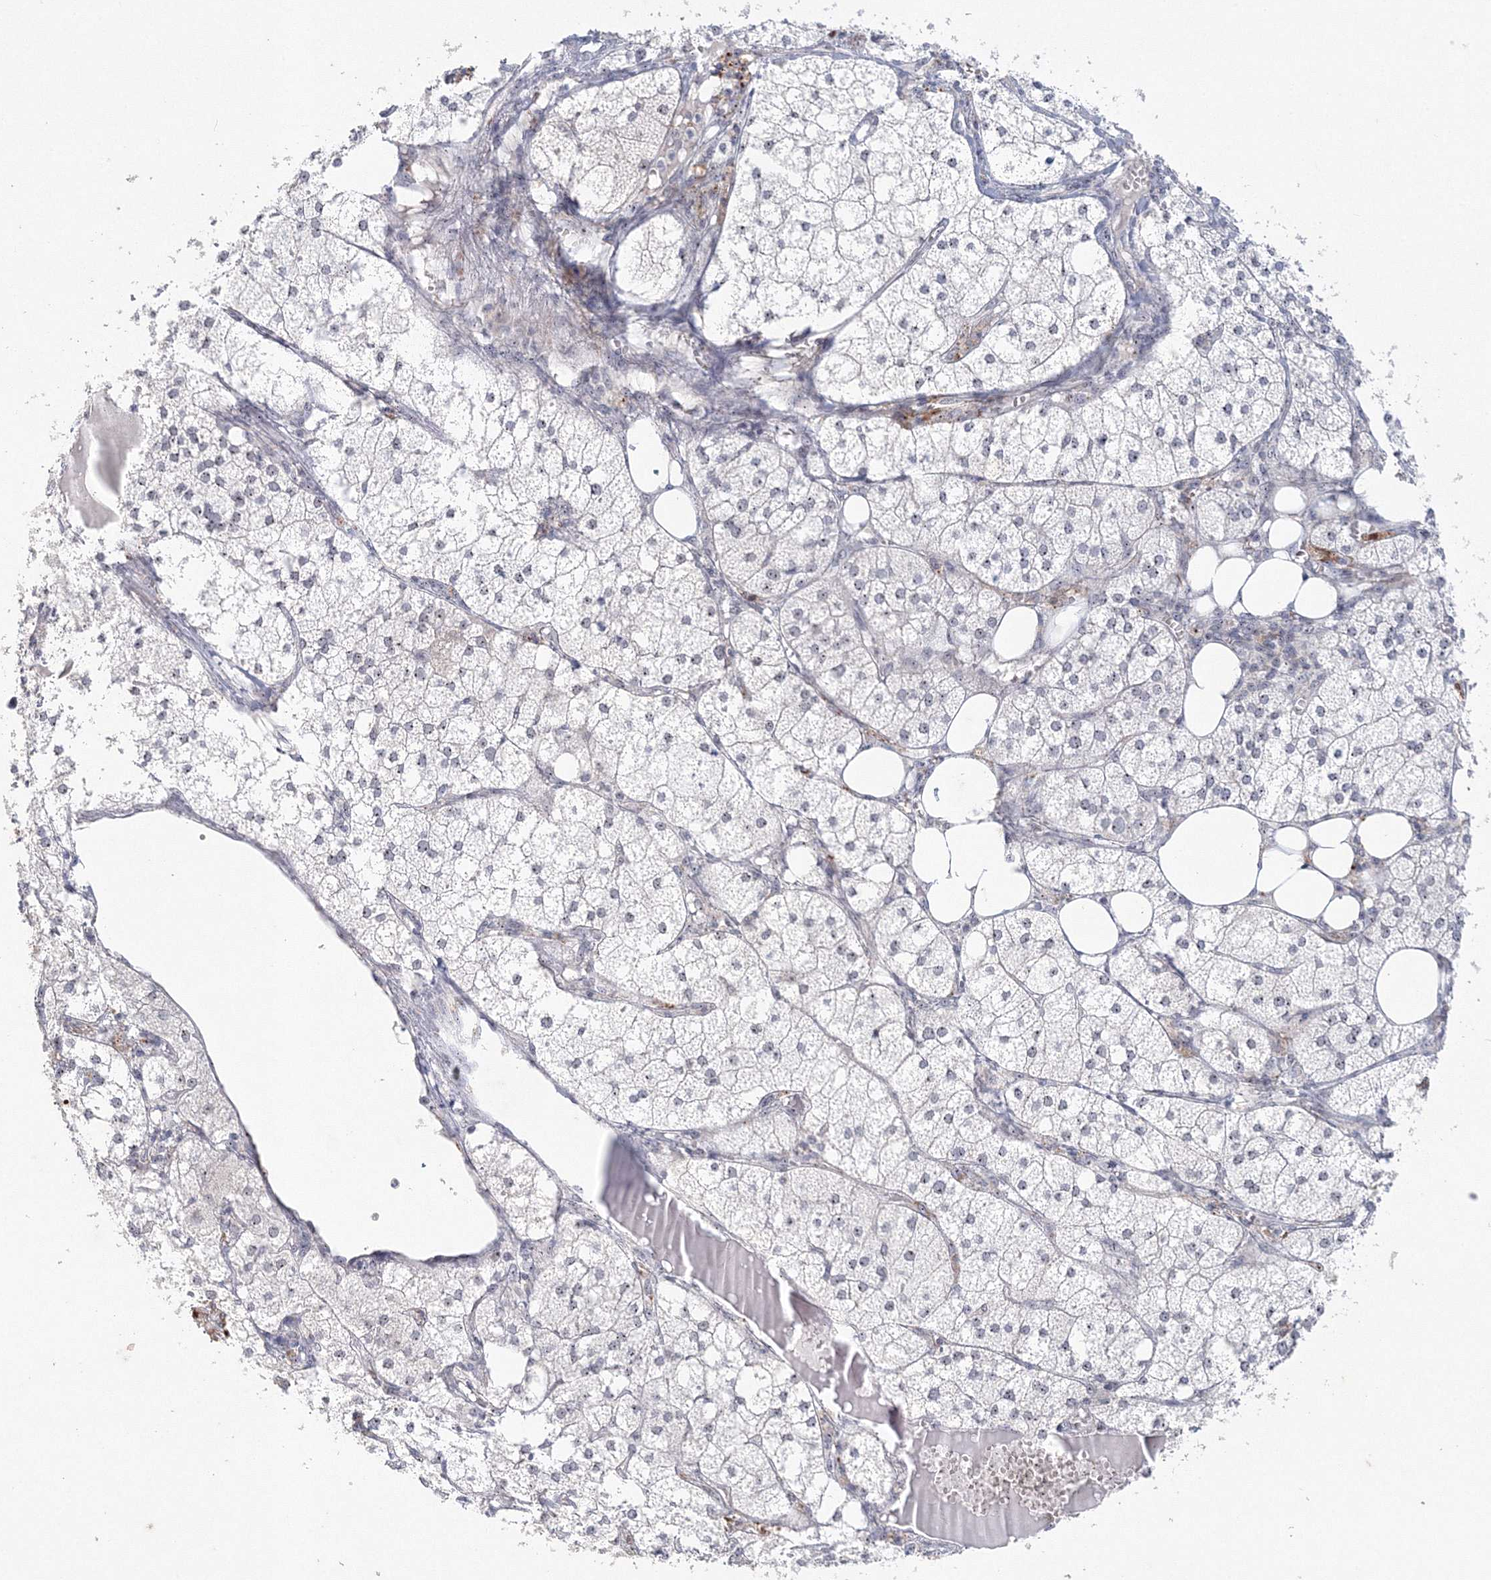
{"staining": {"intensity": "moderate", "quantity": "<25%", "location": "nuclear"}, "tissue": "adrenal gland", "cell_type": "Glandular cells", "image_type": "normal", "snomed": [{"axis": "morphology", "description": "Normal tissue, NOS"}, {"axis": "topography", "description": "Adrenal gland"}], "caption": "Approximately <25% of glandular cells in benign human adrenal gland exhibit moderate nuclear protein positivity as visualized by brown immunohistochemical staining.", "gene": "SIRT7", "patient": {"sex": "female", "age": 61}}